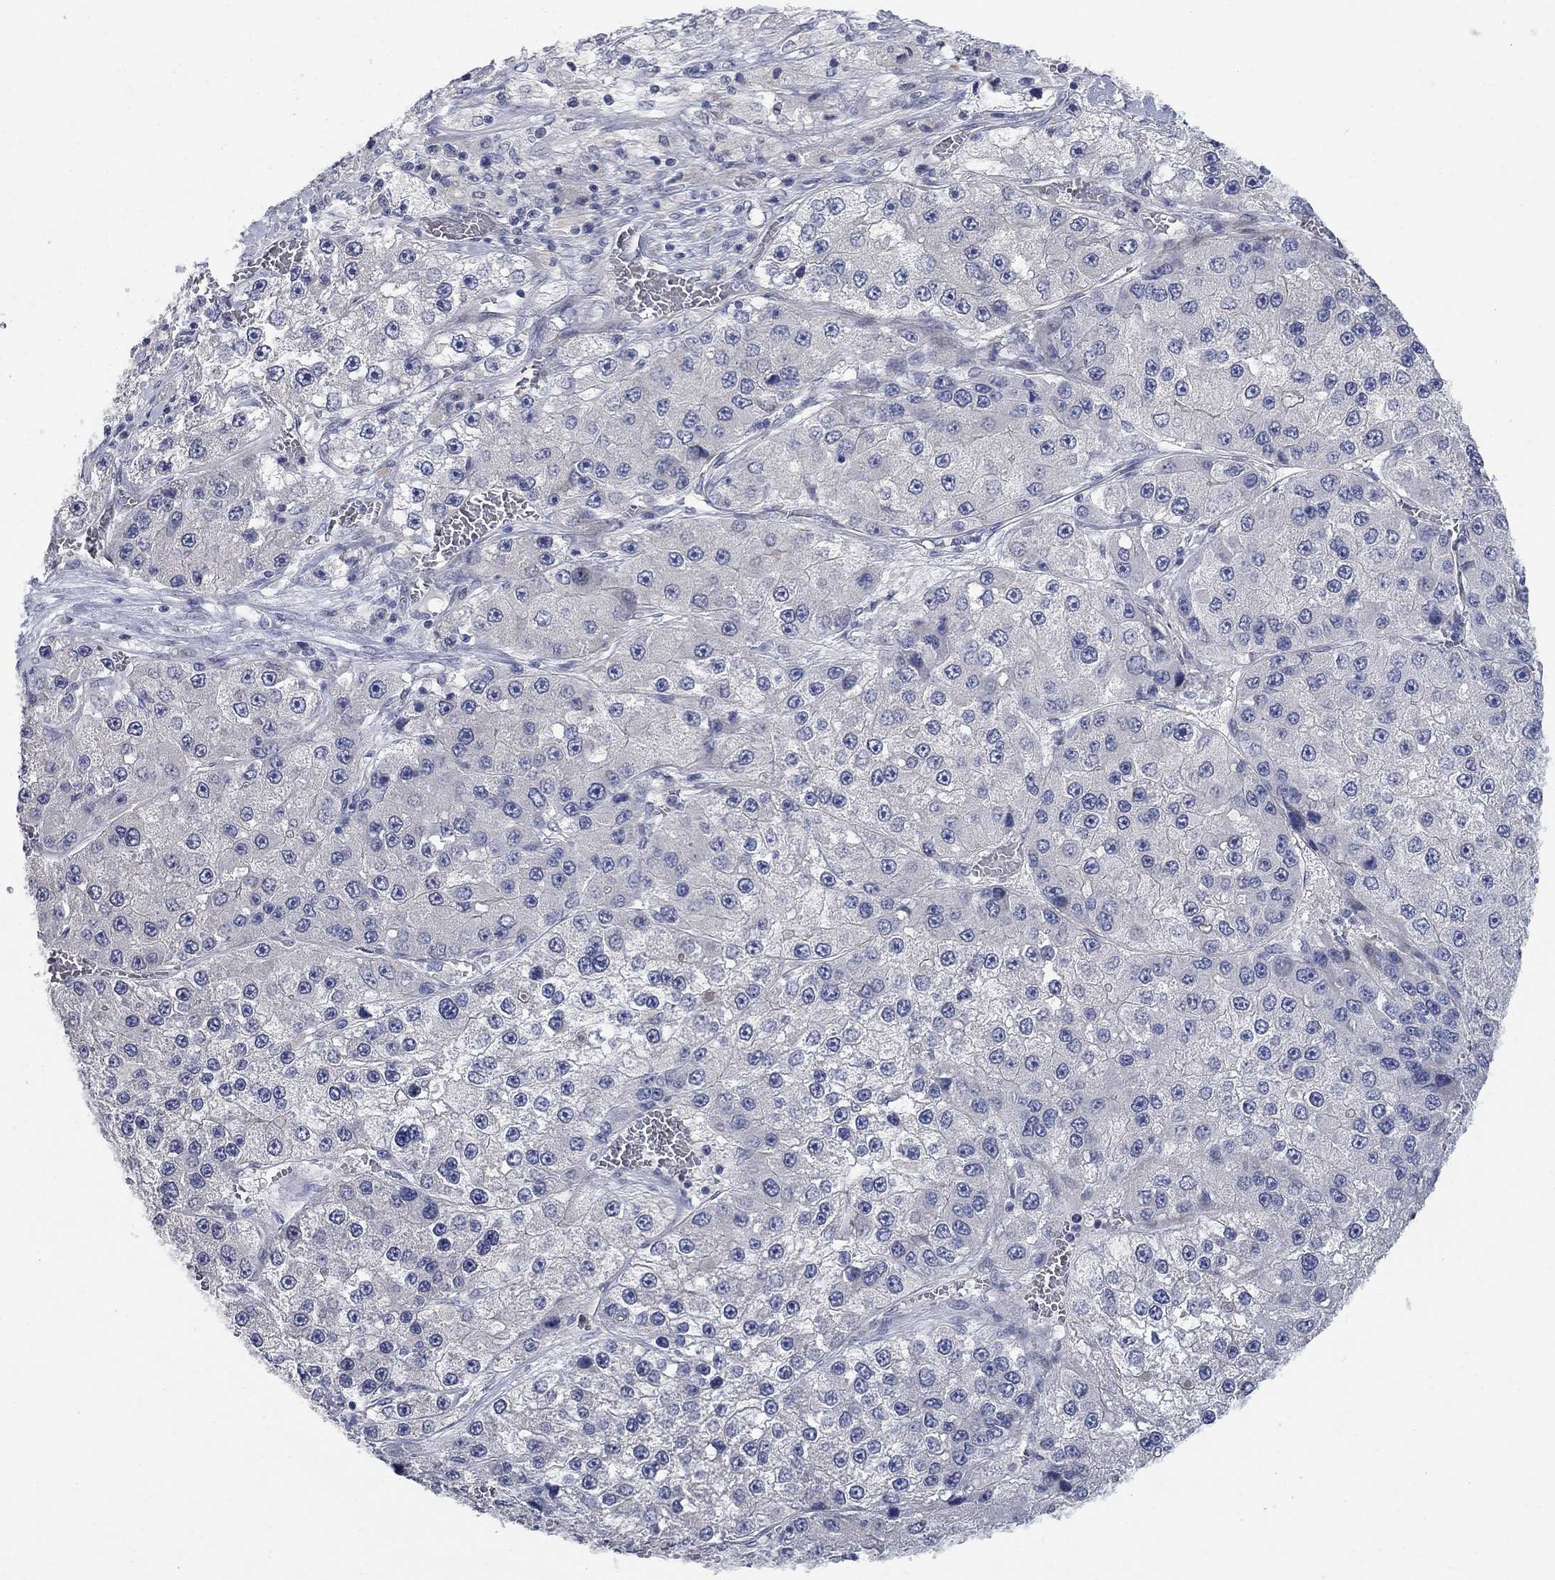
{"staining": {"intensity": "negative", "quantity": "none", "location": "none"}, "tissue": "liver cancer", "cell_type": "Tumor cells", "image_type": "cancer", "snomed": [{"axis": "morphology", "description": "Carcinoma, Hepatocellular, NOS"}, {"axis": "topography", "description": "Liver"}], "caption": "Micrograph shows no protein staining in tumor cells of liver cancer tissue.", "gene": "DNER", "patient": {"sex": "female", "age": 73}}